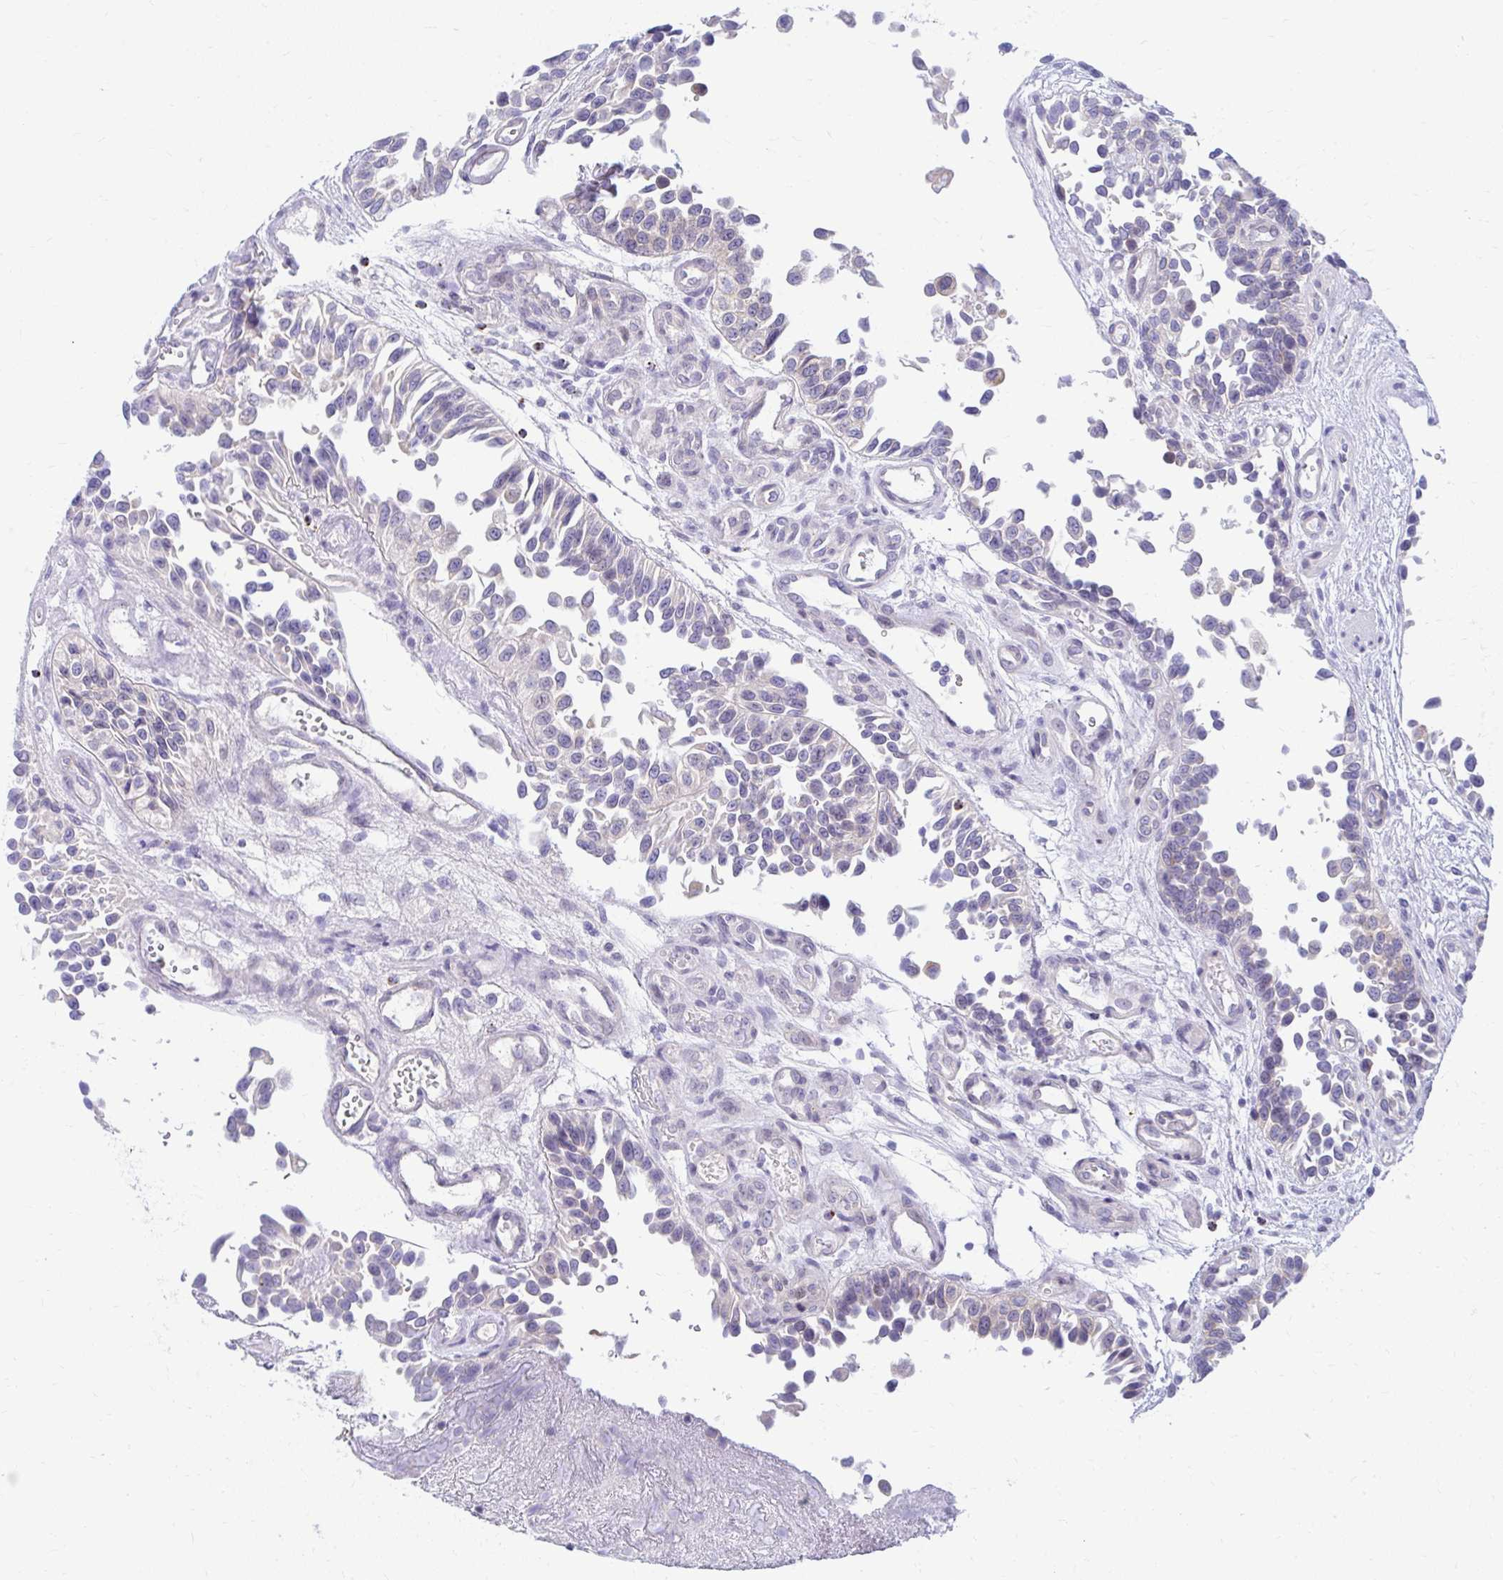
{"staining": {"intensity": "moderate", "quantity": "<25%", "location": "cytoplasmic/membranous"}, "tissue": "urothelial cancer", "cell_type": "Tumor cells", "image_type": "cancer", "snomed": [{"axis": "morphology", "description": "Urothelial carcinoma, NOS"}, {"axis": "topography", "description": "Urinary bladder"}], "caption": "Immunohistochemistry staining of urothelial cancer, which shows low levels of moderate cytoplasmic/membranous expression in about <25% of tumor cells indicating moderate cytoplasmic/membranous protein expression. The staining was performed using DAB (3,3'-diaminobenzidine) (brown) for protein detection and nuclei were counterstained in hematoxylin (blue).", "gene": "RADIL", "patient": {"sex": "male", "age": 87}}